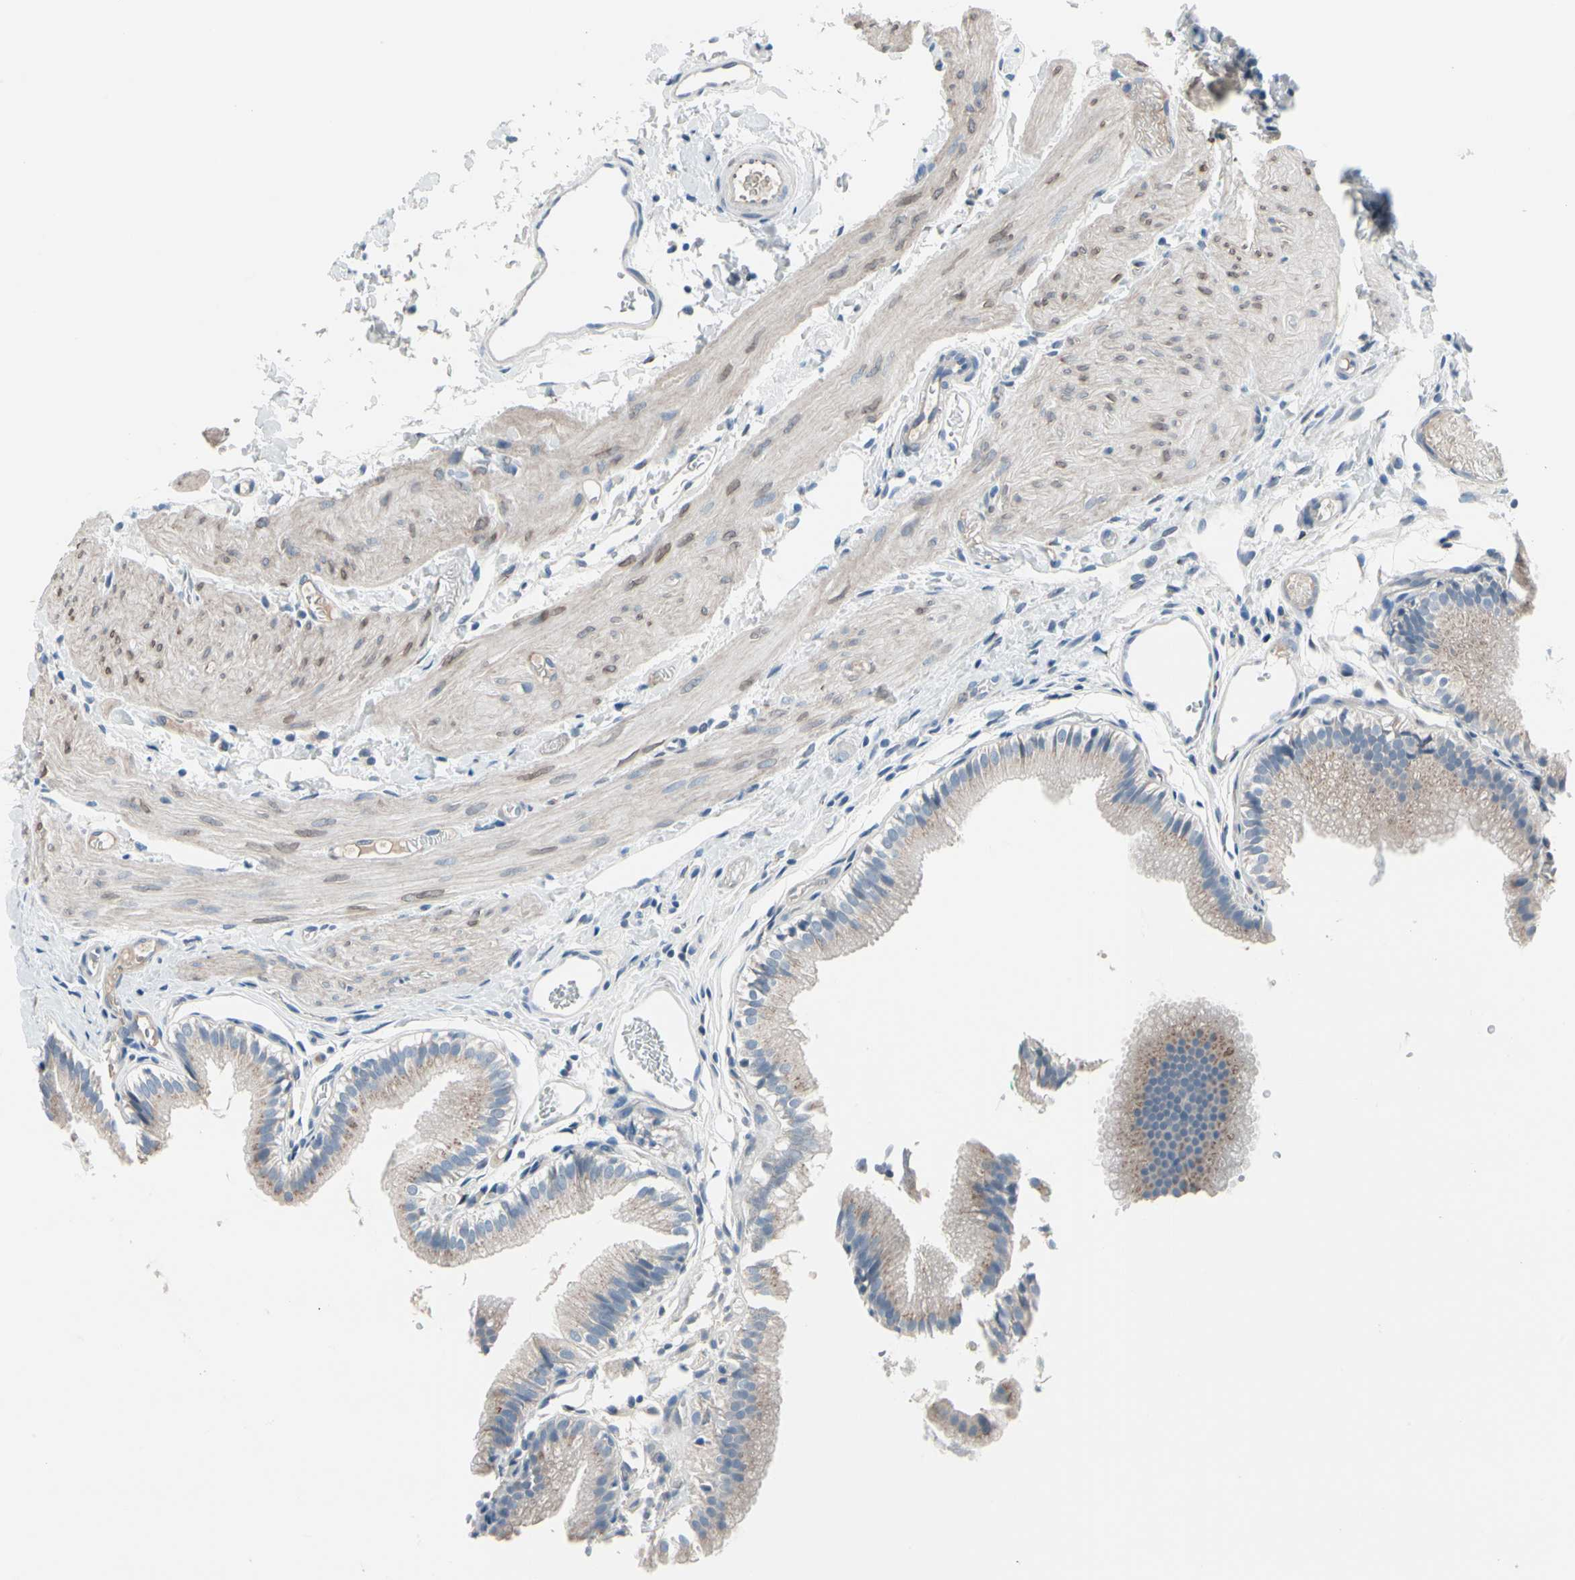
{"staining": {"intensity": "moderate", "quantity": "<25%", "location": "cytoplasmic/membranous"}, "tissue": "gallbladder", "cell_type": "Glandular cells", "image_type": "normal", "snomed": [{"axis": "morphology", "description": "Normal tissue, NOS"}, {"axis": "topography", "description": "Gallbladder"}], "caption": "A low amount of moderate cytoplasmic/membranous expression is appreciated in approximately <25% of glandular cells in benign gallbladder.", "gene": "PGR", "patient": {"sex": "female", "age": 26}}